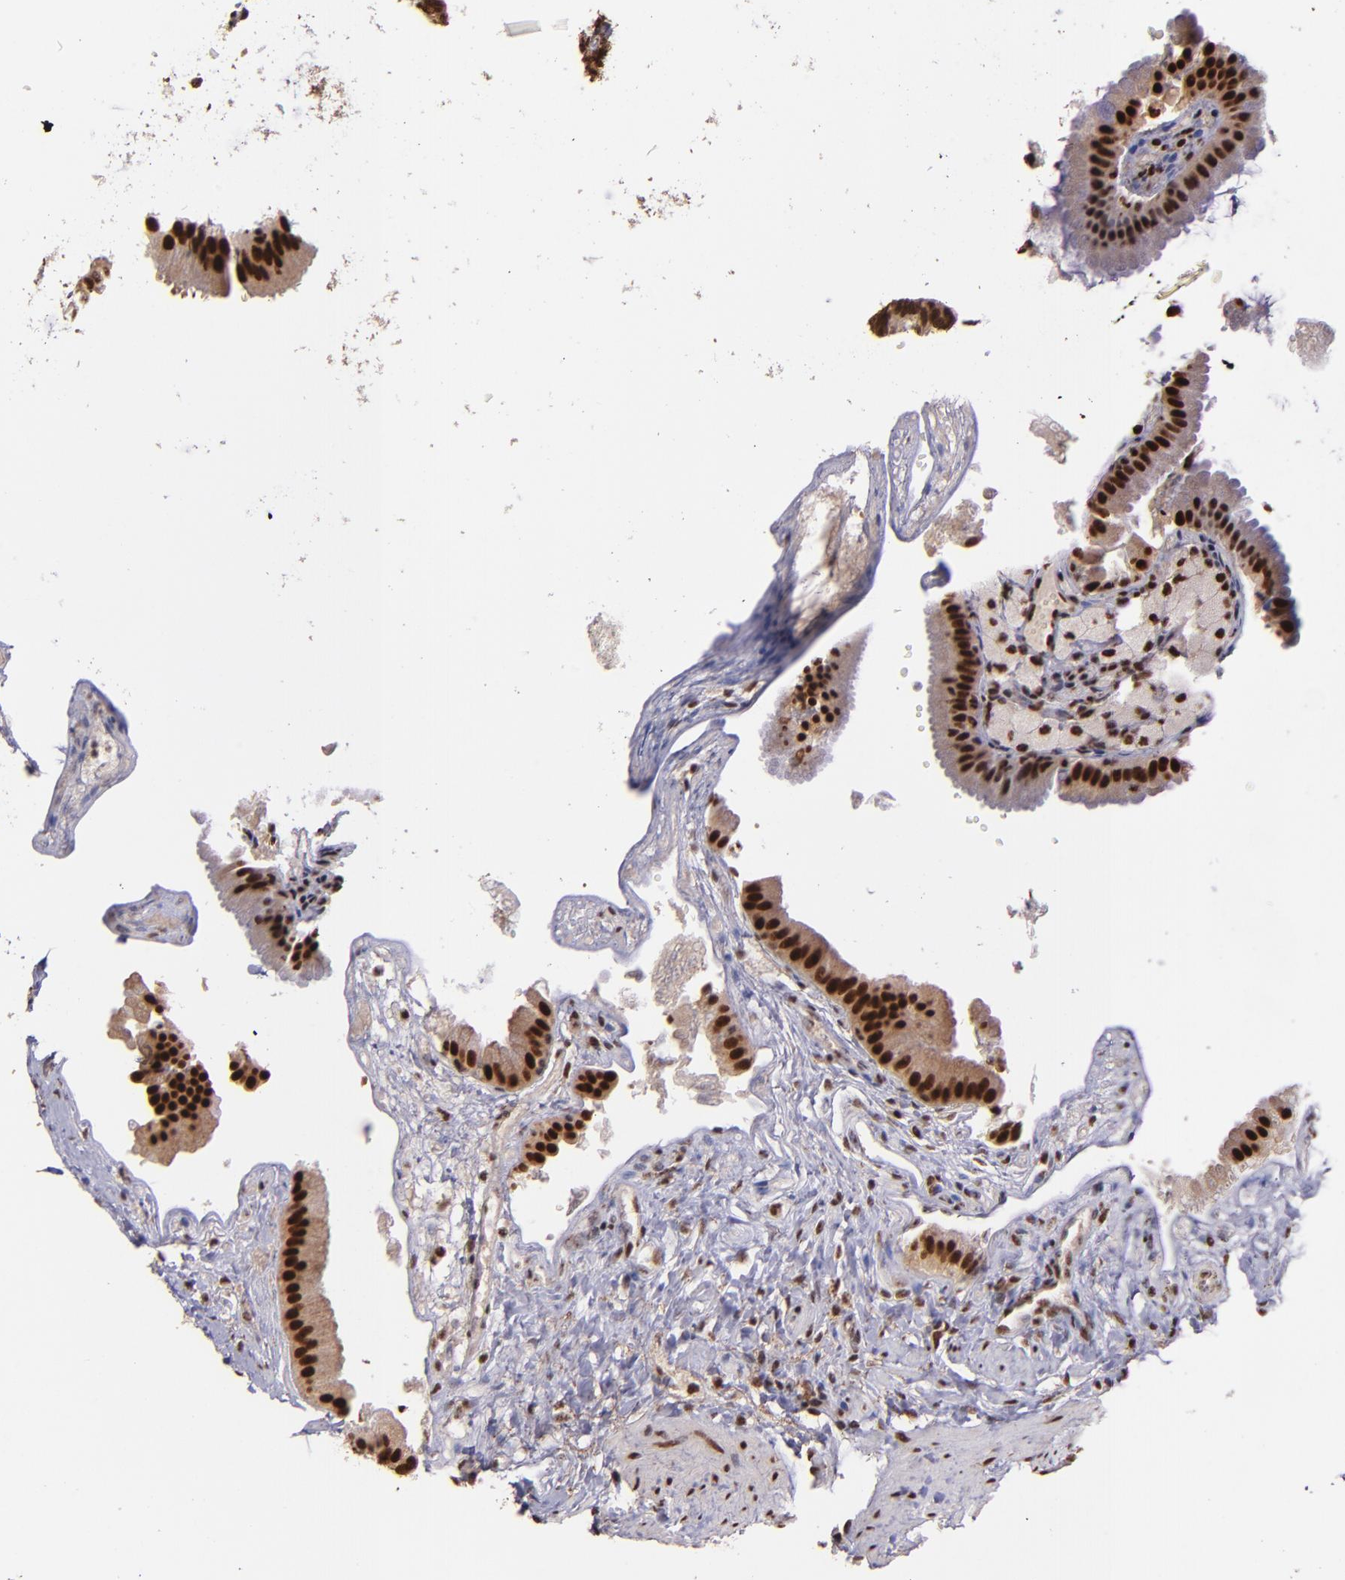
{"staining": {"intensity": "strong", "quantity": ">75%", "location": "cytoplasmic/membranous,nuclear"}, "tissue": "gallbladder", "cell_type": "Glandular cells", "image_type": "normal", "snomed": [{"axis": "morphology", "description": "Normal tissue, NOS"}, {"axis": "topography", "description": "Gallbladder"}], "caption": "Approximately >75% of glandular cells in benign gallbladder display strong cytoplasmic/membranous,nuclear protein staining as visualized by brown immunohistochemical staining.", "gene": "PQBP1", "patient": {"sex": "female", "age": 24}}